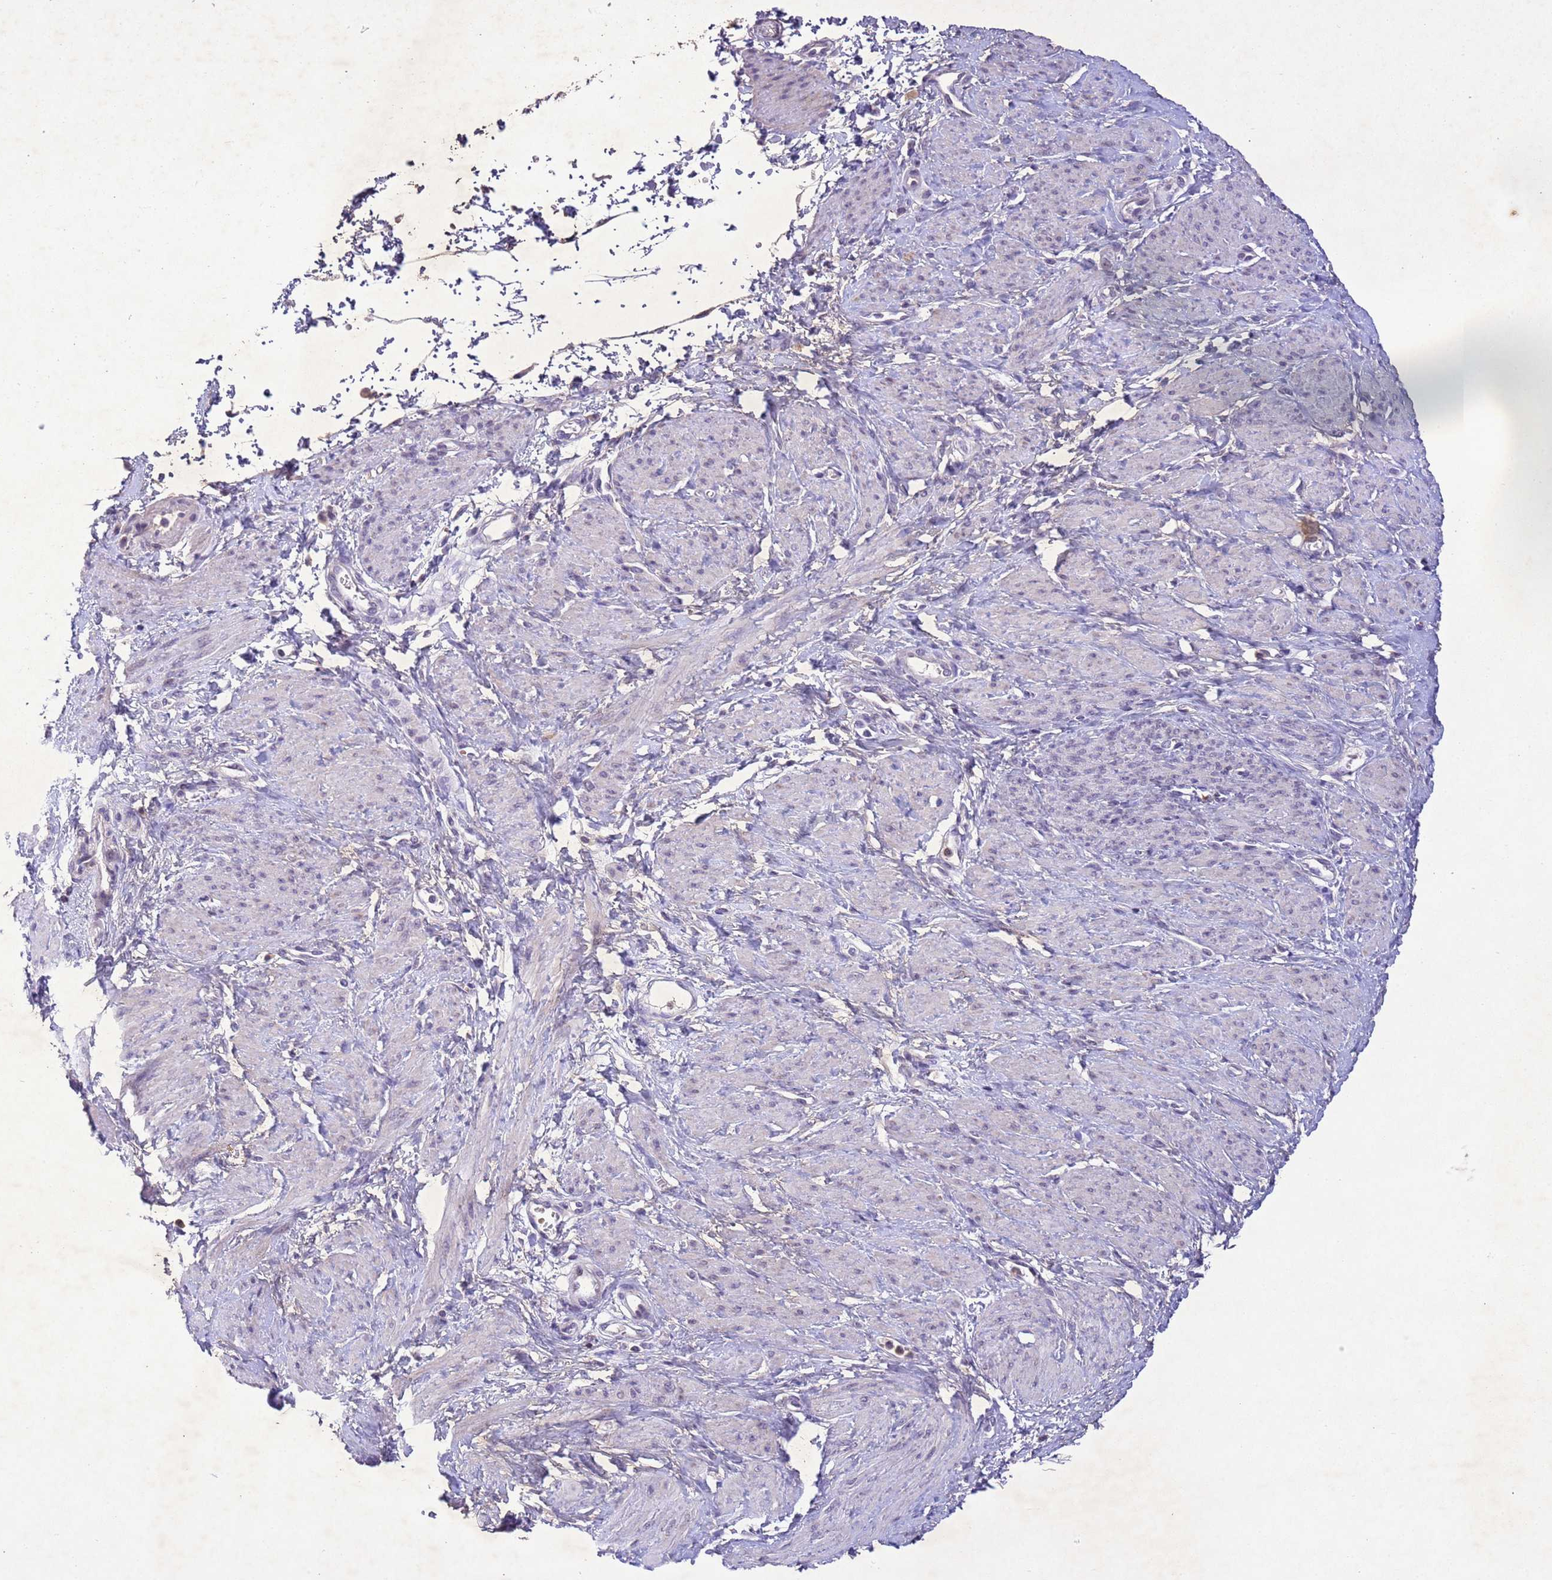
{"staining": {"intensity": "negative", "quantity": "none", "location": "none"}, "tissue": "smooth muscle", "cell_type": "Smooth muscle cells", "image_type": "normal", "snomed": [{"axis": "morphology", "description": "Normal tissue, NOS"}, {"axis": "topography", "description": "Smooth muscle"}, {"axis": "topography", "description": "Uterus"}], "caption": "DAB immunohistochemical staining of normal human smooth muscle exhibits no significant staining in smooth muscle cells. (IHC, brightfield microscopy, high magnification).", "gene": "NLRP11", "patient": {"sex": "female", "age": 39}}